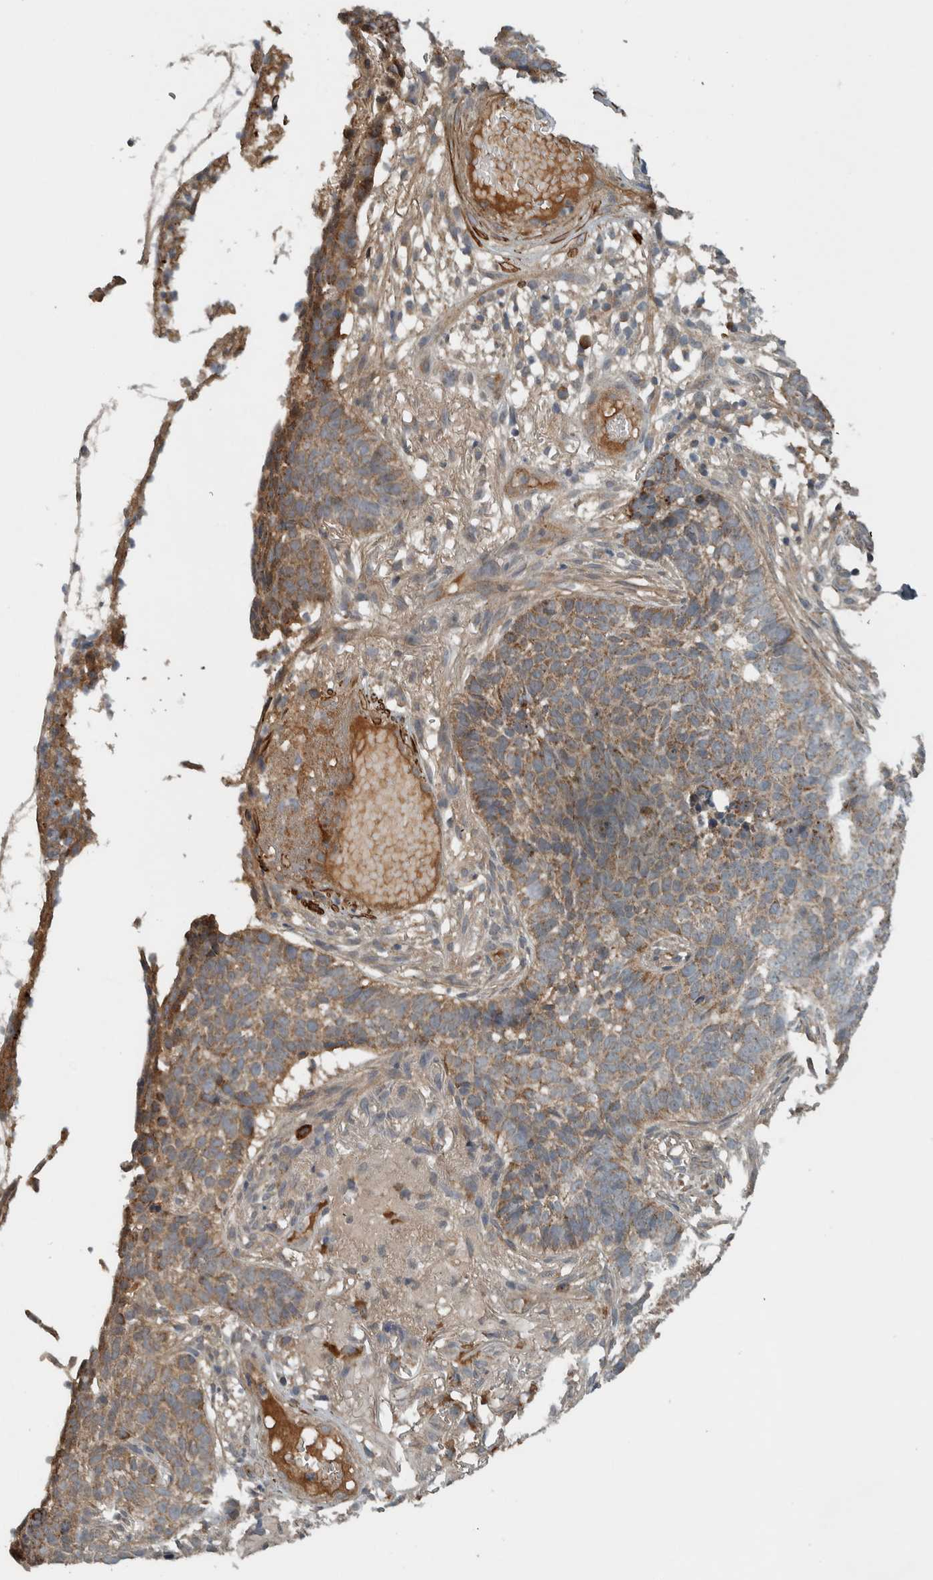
{"staining": {"intensity": "moderate", "quantity": ">75%", "location": "cytoplasmic/membranous"}, "tissue": "skin cancer", "cell_type": "Tumor cells", "image_type": "cancer", "snomed": [{"axis": "morphology", "description": "Basal cell carcinoma"}, {"axis": "topography", "description": "Skin"}], "caption": "Skin cancer stained for a protein reveals moderate cytoplasmic/membranous positivity in tumor cells.", "gene": "LBHD1", "patient": {"sex": "male", "age": 85}}